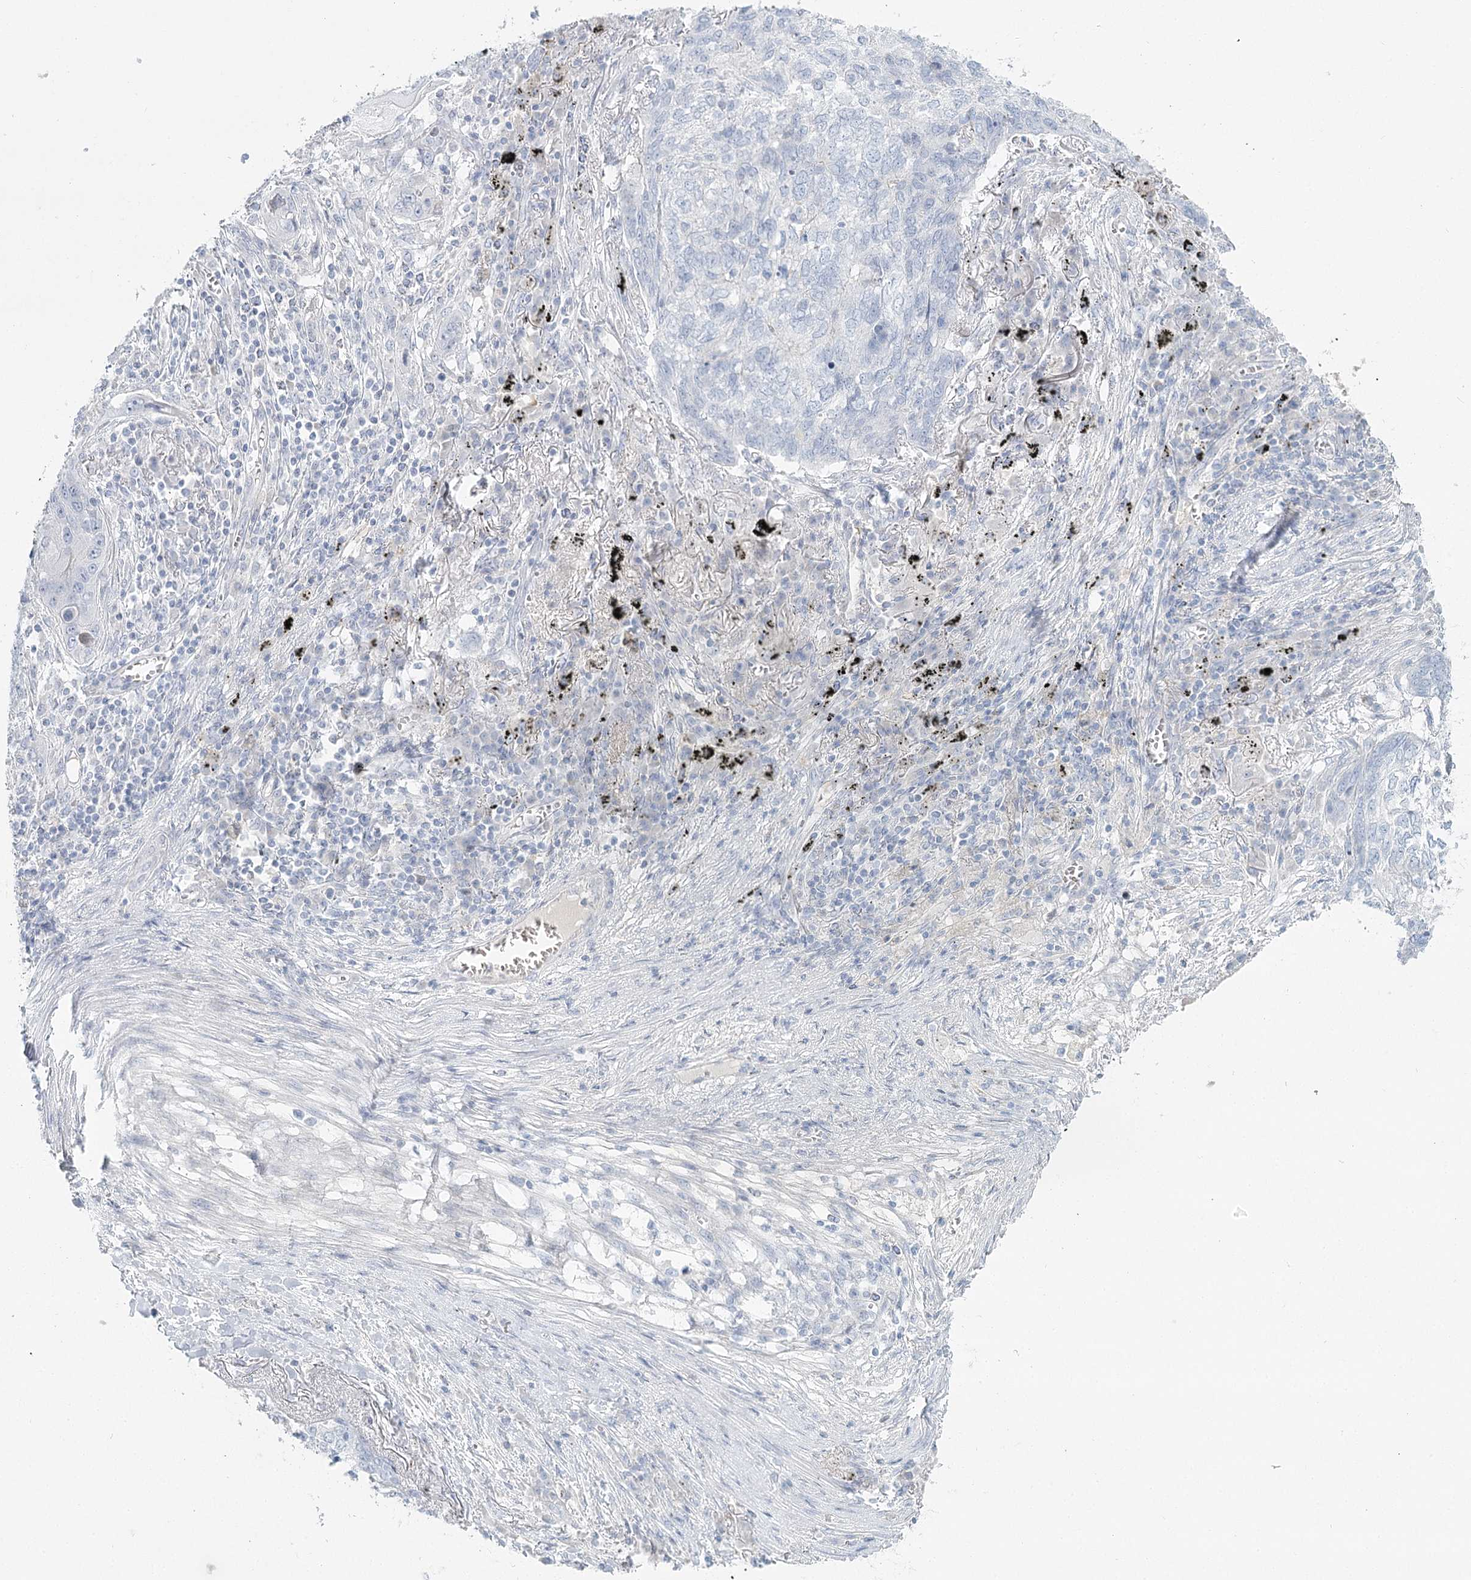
{"staining": {"intensity": "negative", "quantity": "none", "location": "none"}, "tissue": "lung cancer", "cell_type": "Tumor cells", "image_type": "cancer", "snomed": [{"axis": "morphology", "description": "Squamous cell carcinoma, NOS"}, {"axis": "topography", "description": "Lung"}], "caption": "Protein analysis of lung cancer (squamous cell carcinoma) demonstrates no significant positivity in tumor cells.", "gene": "DMGDH", "patient": {"sex": "female", "age": 63}}